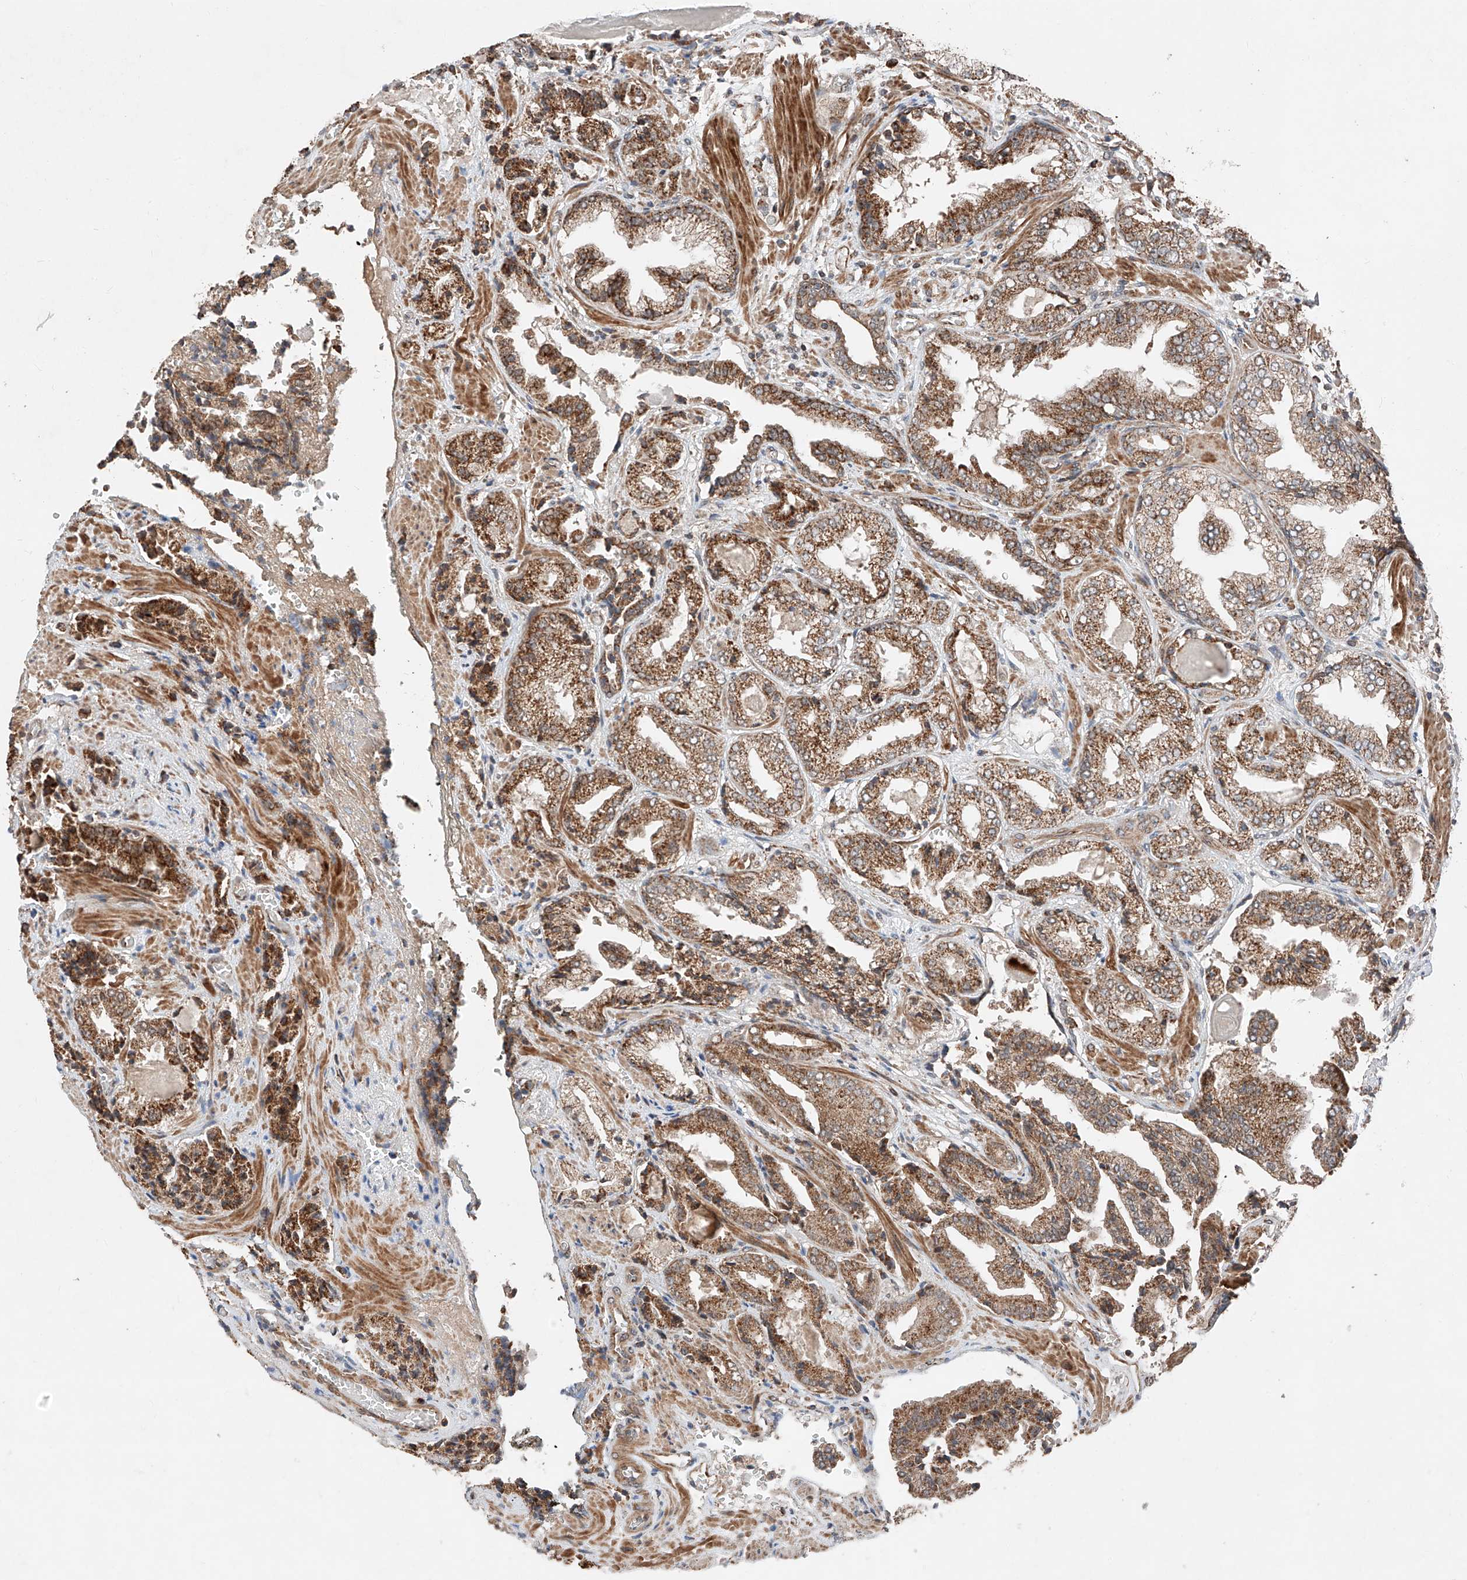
{"staining": {"intensity": "moderate", "quantity": ">75%", "location": "cytoplasmic/membranous"}, "tissue": "prostate cancer", "cell_type": "Tumor cells", "image_type": "cancer", "snomed": [{"axis": "morphology", "description": "Adenocarcinoma, High grade"}, {"axis": "topography", "description": "Prostate"}], "caption": "Immunohistochemistry of prostate high-grade adenocarcinoma reveals medium levels of moderate cytoplasmic/membranous positivity in approximately >75% of tumor cells. The staining is performed using DAB brown chromogen to label protein expression. The nuclei are counter-stained blue using hematoxylin.", "gene": "ZSCAN29", "patient": {"sex": "male", "age": 71}}